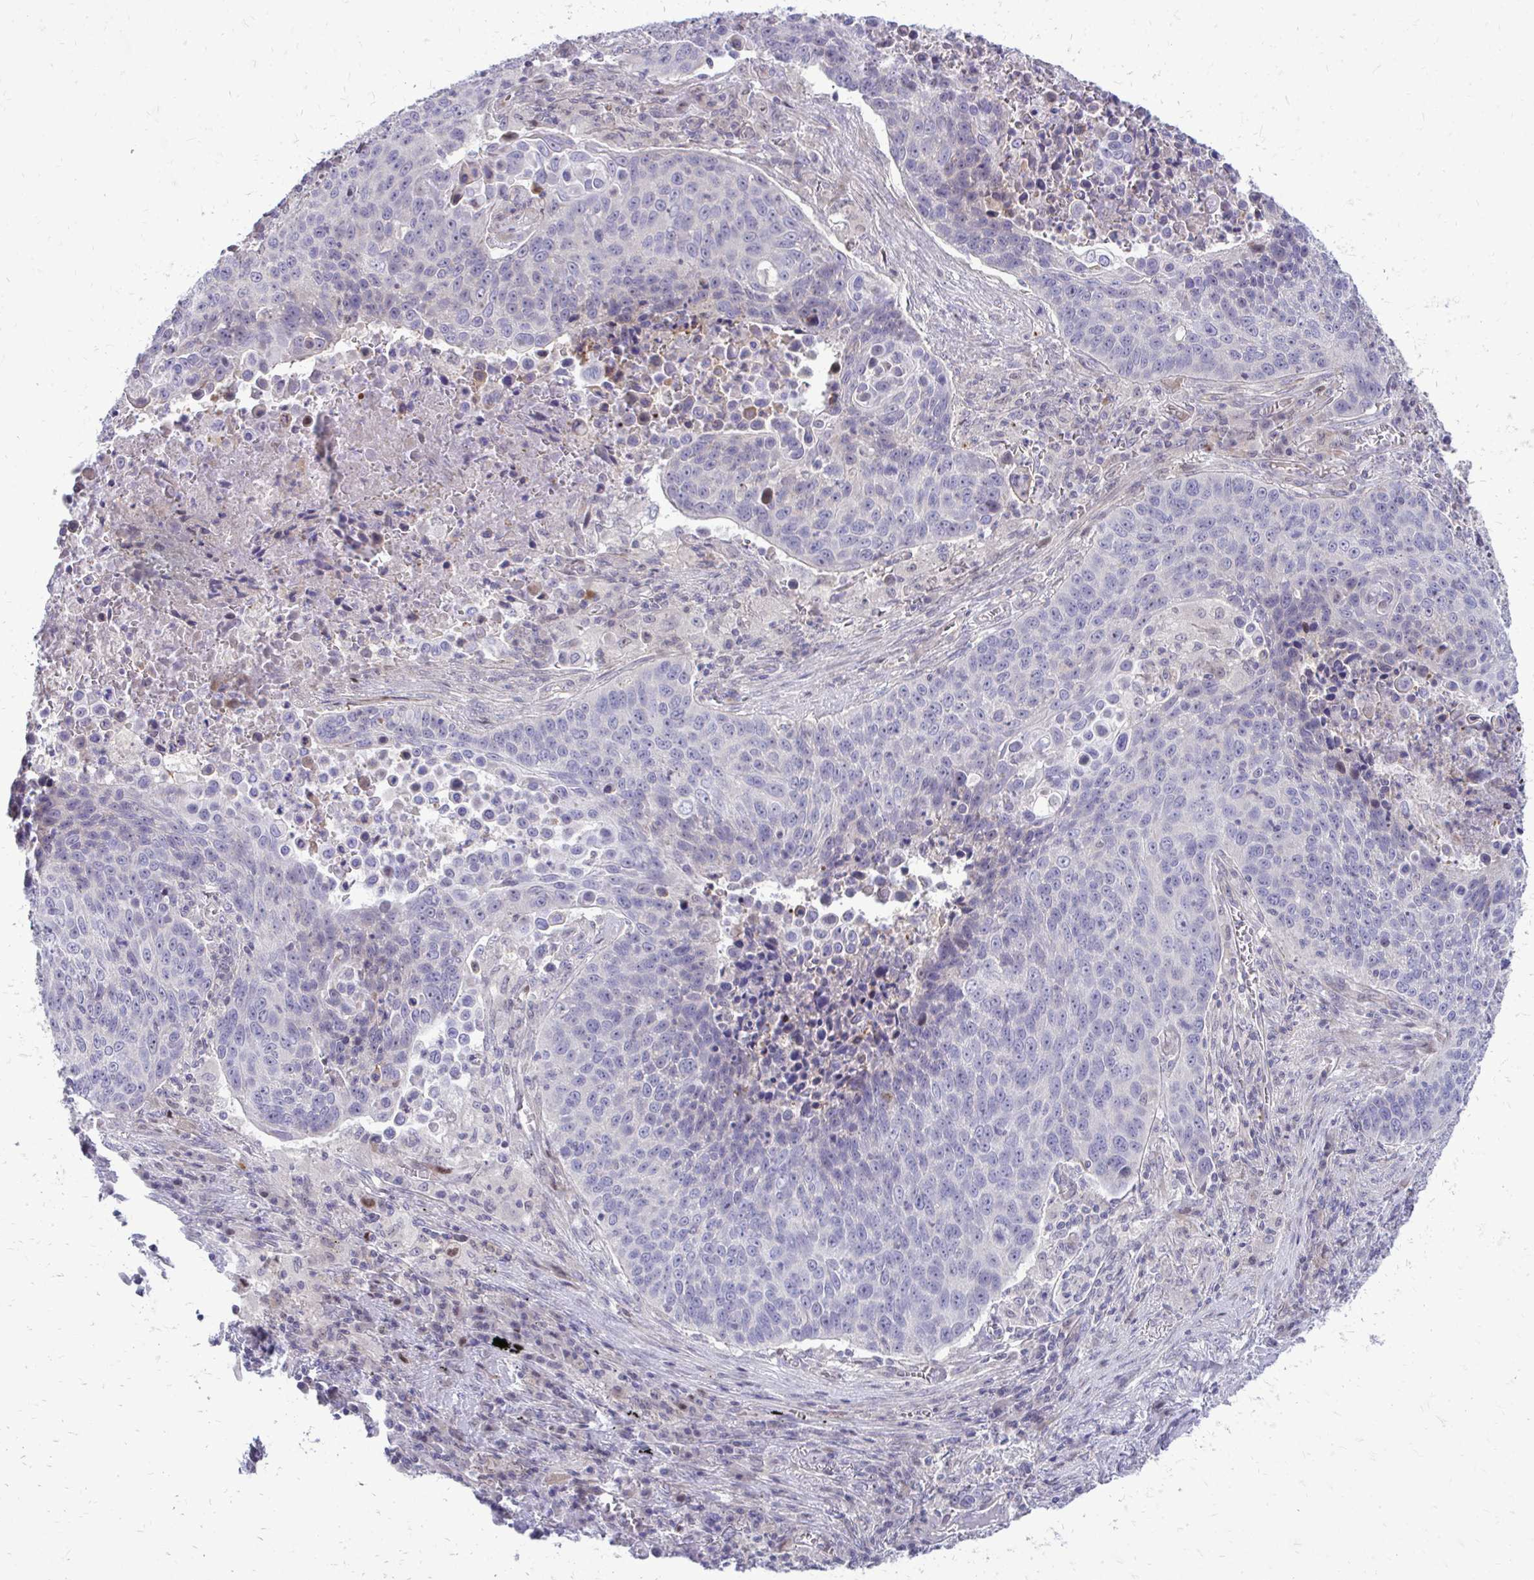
{"staining": {"intensity": "negative", "quantity": "none", "location": "none"}, "tissue": "lung cancer", "cell_type": "Tumor cells", "image_type": "cancer", "snomed": [{"axis": "morphology", "description": "Squamous cell carcinoma, NOS"}, {"axis": "topography", "description": "Lung"}], "caption": "Protein analysis of lung cancer (squamous cell carcinoma) shows no significant positivity in tumor cells. The staining is performed using DAB (3,3'-diaminobenzidine) brown chromogen with nuclei counter-stained in using hematoxylin.", "gene": "PPDPFL", "patient": {"sex": "male", "age": 78}}